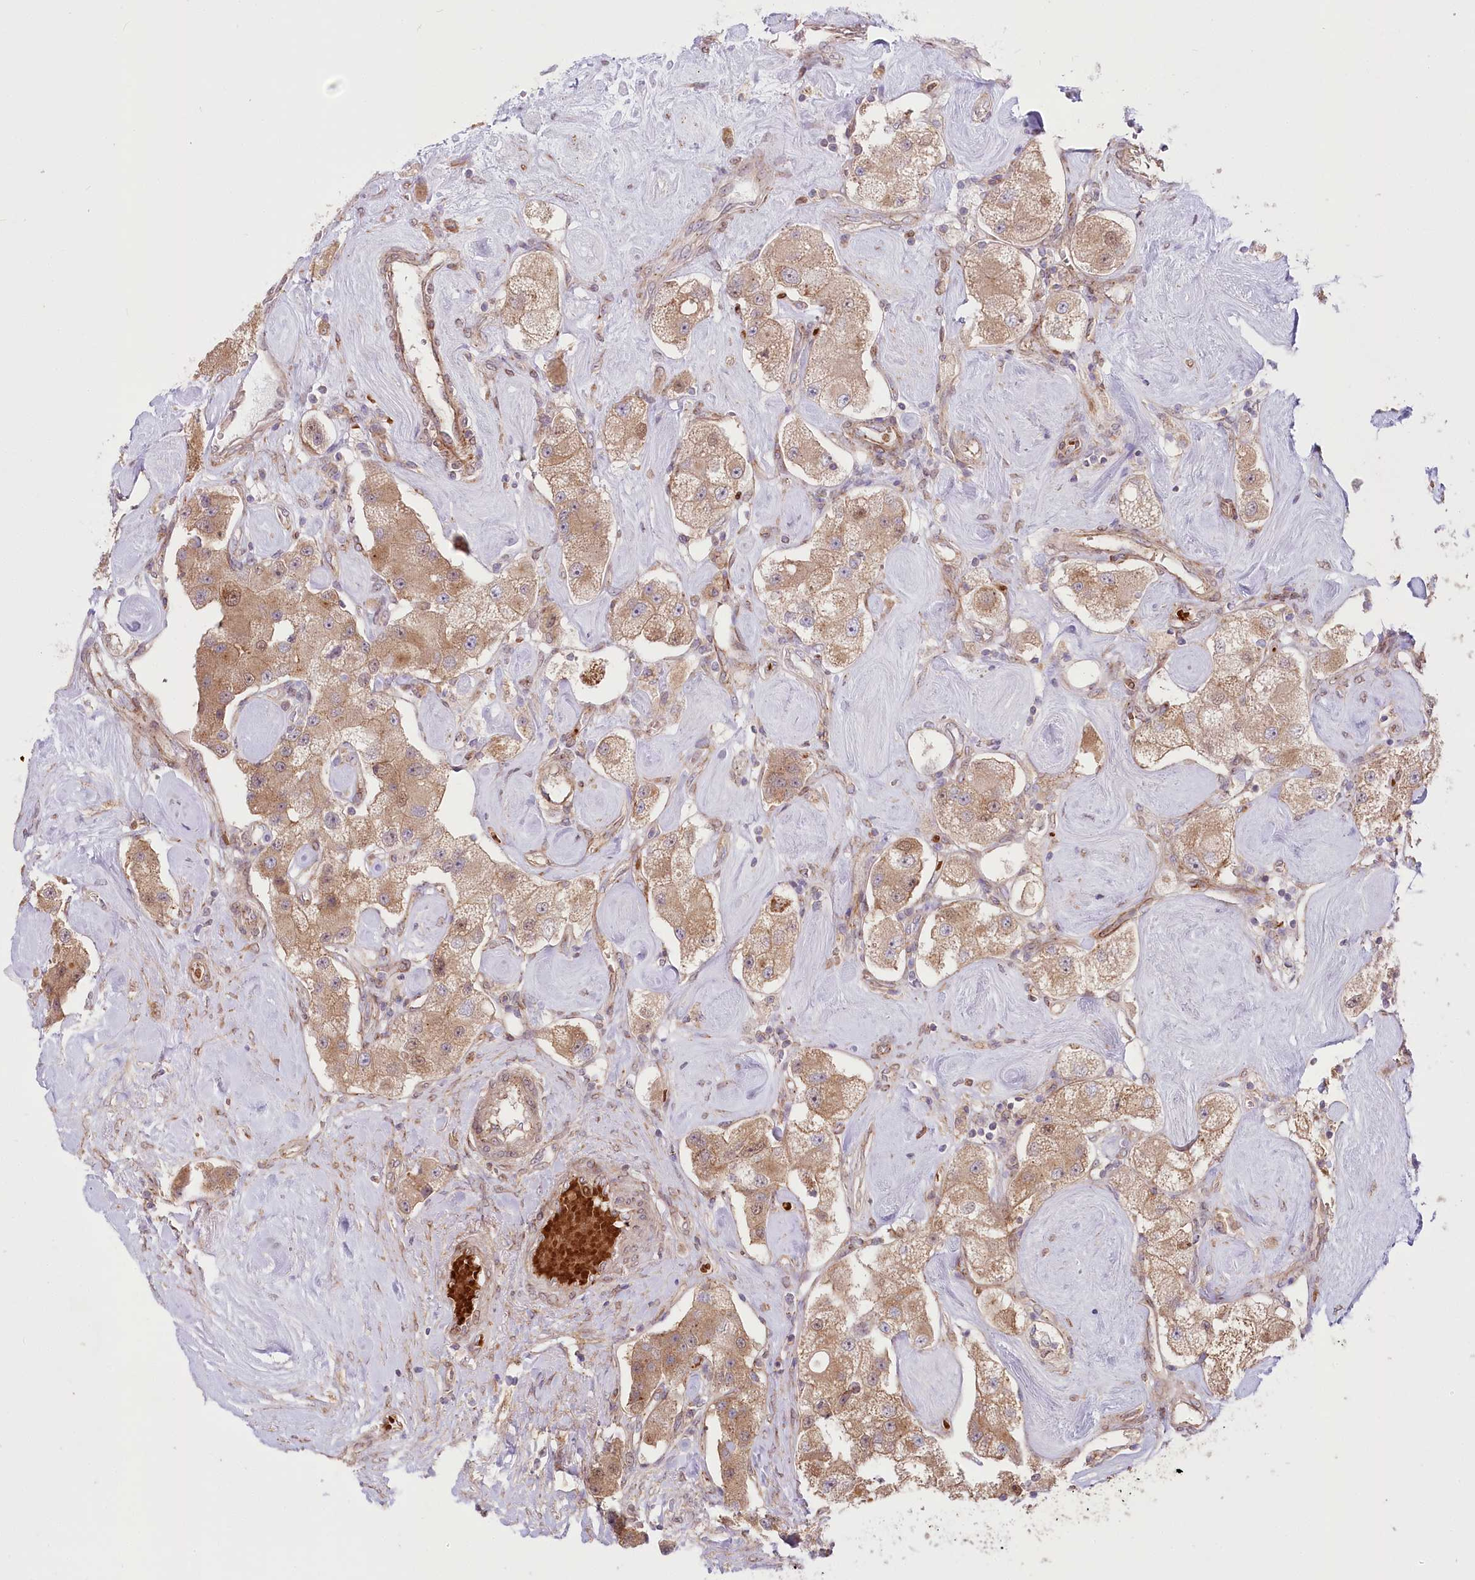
{"staining": {"intensity": "moderate", "quantity": ">75%", "location": "cytoplasmic/membranous"}, "tissue": "carcinoid", "cell_type": "Tumor cells", "image_type": "cancer", "snomed": [{"axis": "morphology", "description": "Carcinoid, malignant, NOS"}, {"axis": "topography", "description": "Pancreas"}], "caption": "Immunohistochemistry image of carcinoid stained for a protein (brown), which exhibits medium levels of moderate cytoplasmic/membranous positivity in about >75% of tumor cells.", "gene": "COMMD3", "patient": {"sex": "male", "age": 41}}